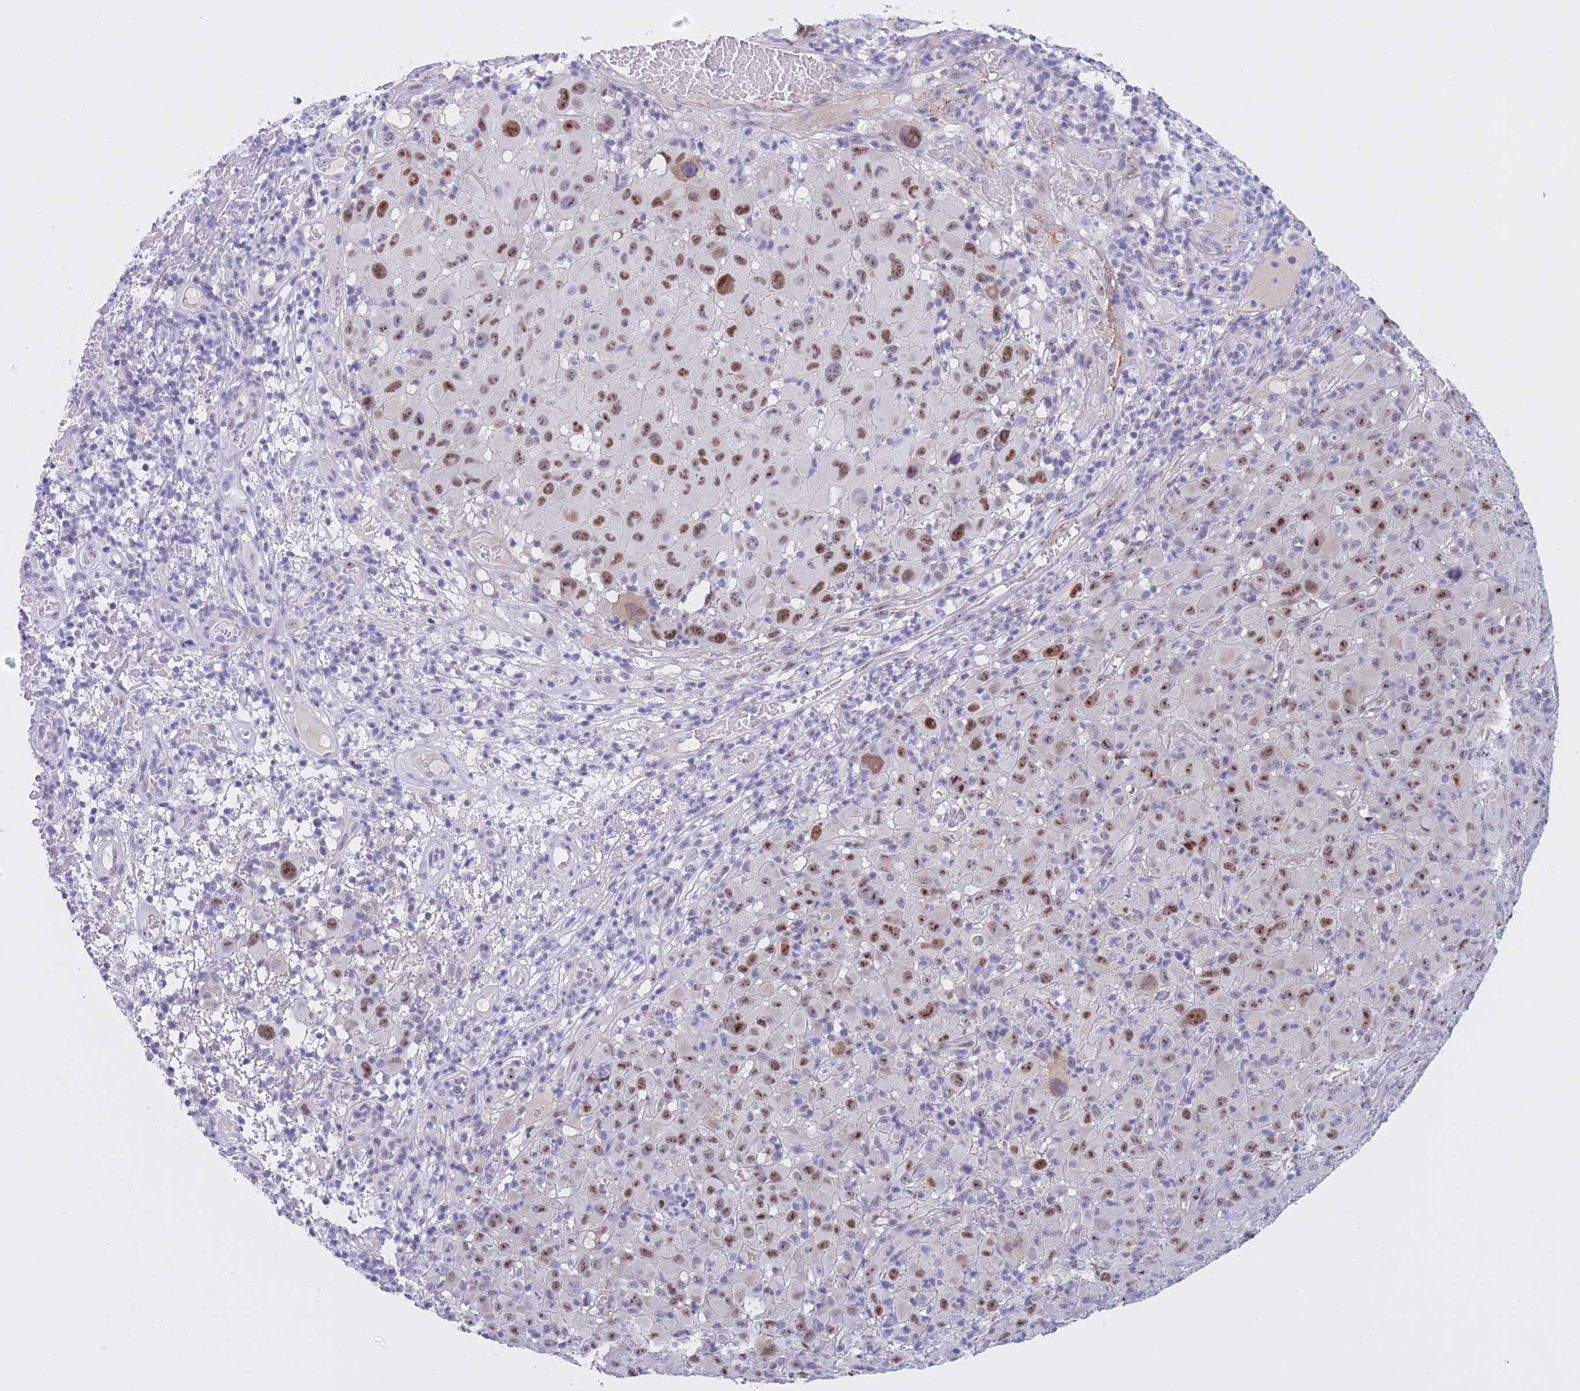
{"staining": {"intensity": "moderate", "quantity": ">75%", "location": "nuclear"}, "tissue": "melanoma", "cell_type": "Tumor cells", "image_type": "cancer", "snomed": [{"axis": "morphology", "description": "Malignant melanoma, NOS"}, {"axis": "topography", "description": "Skin"}], "caption": "This micrograph exhibits IHC staining of melanoma, with medium moderate nuclear expression in approximately >75% of tumor cells.", "gene": "BOP1", "patient": {"sex": "male", "age": 73}}